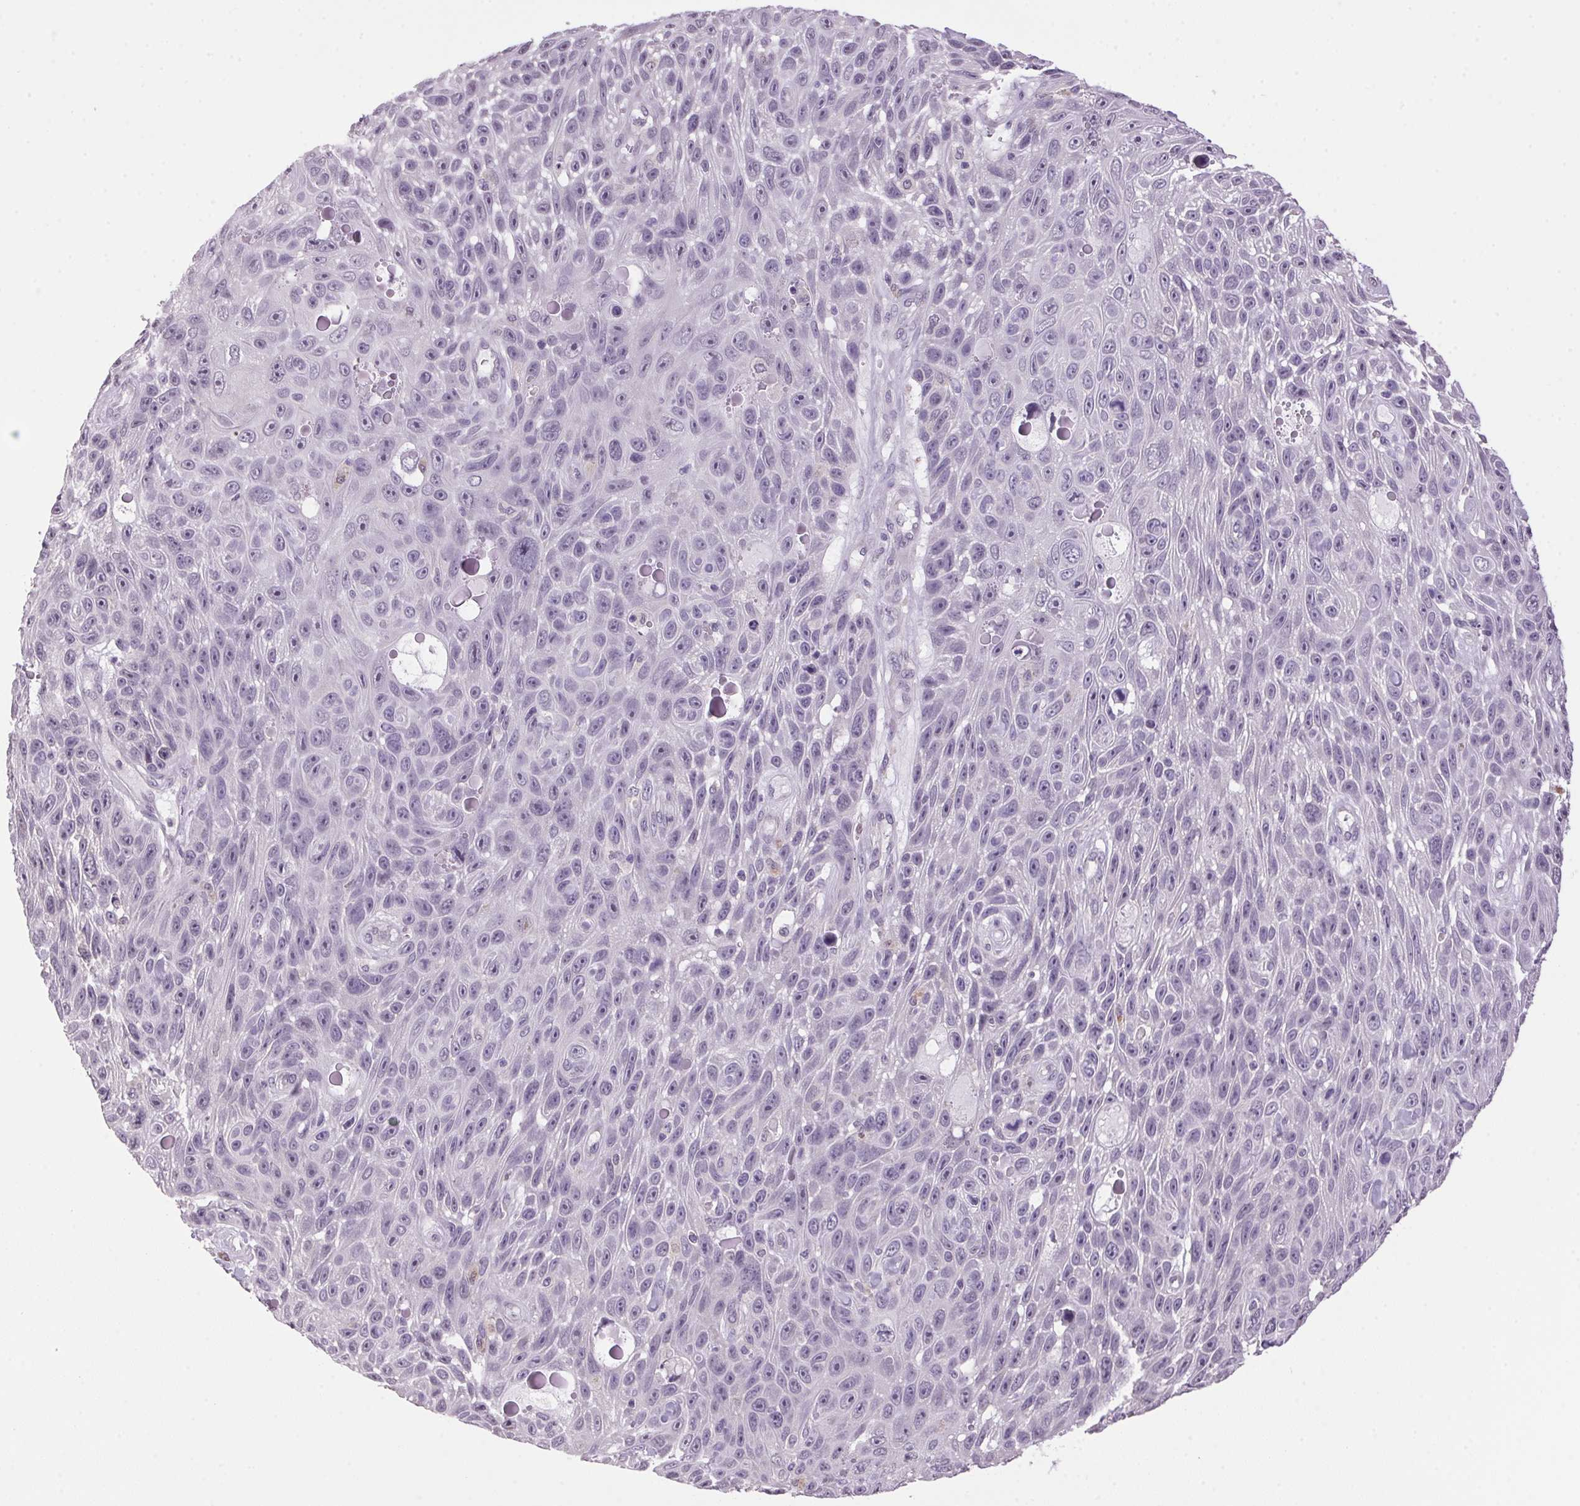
{"staining": {"intensity": "weak", "quantity": "<25%", "location": "nuclear"}, "tissue": "skin cancer", "cell_type": "Tumor cells", "image_type": "cancer", "snomed": [{"axis": "morphology", "description": "Squamous cell carcinoma, NOS"}, {"axis": "topography", "description": "Skin"}], "caption": "Squamous cell carcinoma (skin) stained for a protein using immunohistochemistry (IHC) displays no staining tumor cells.", "gene": "VWA3B", "patient": {"sex": "male", "age": 82}}